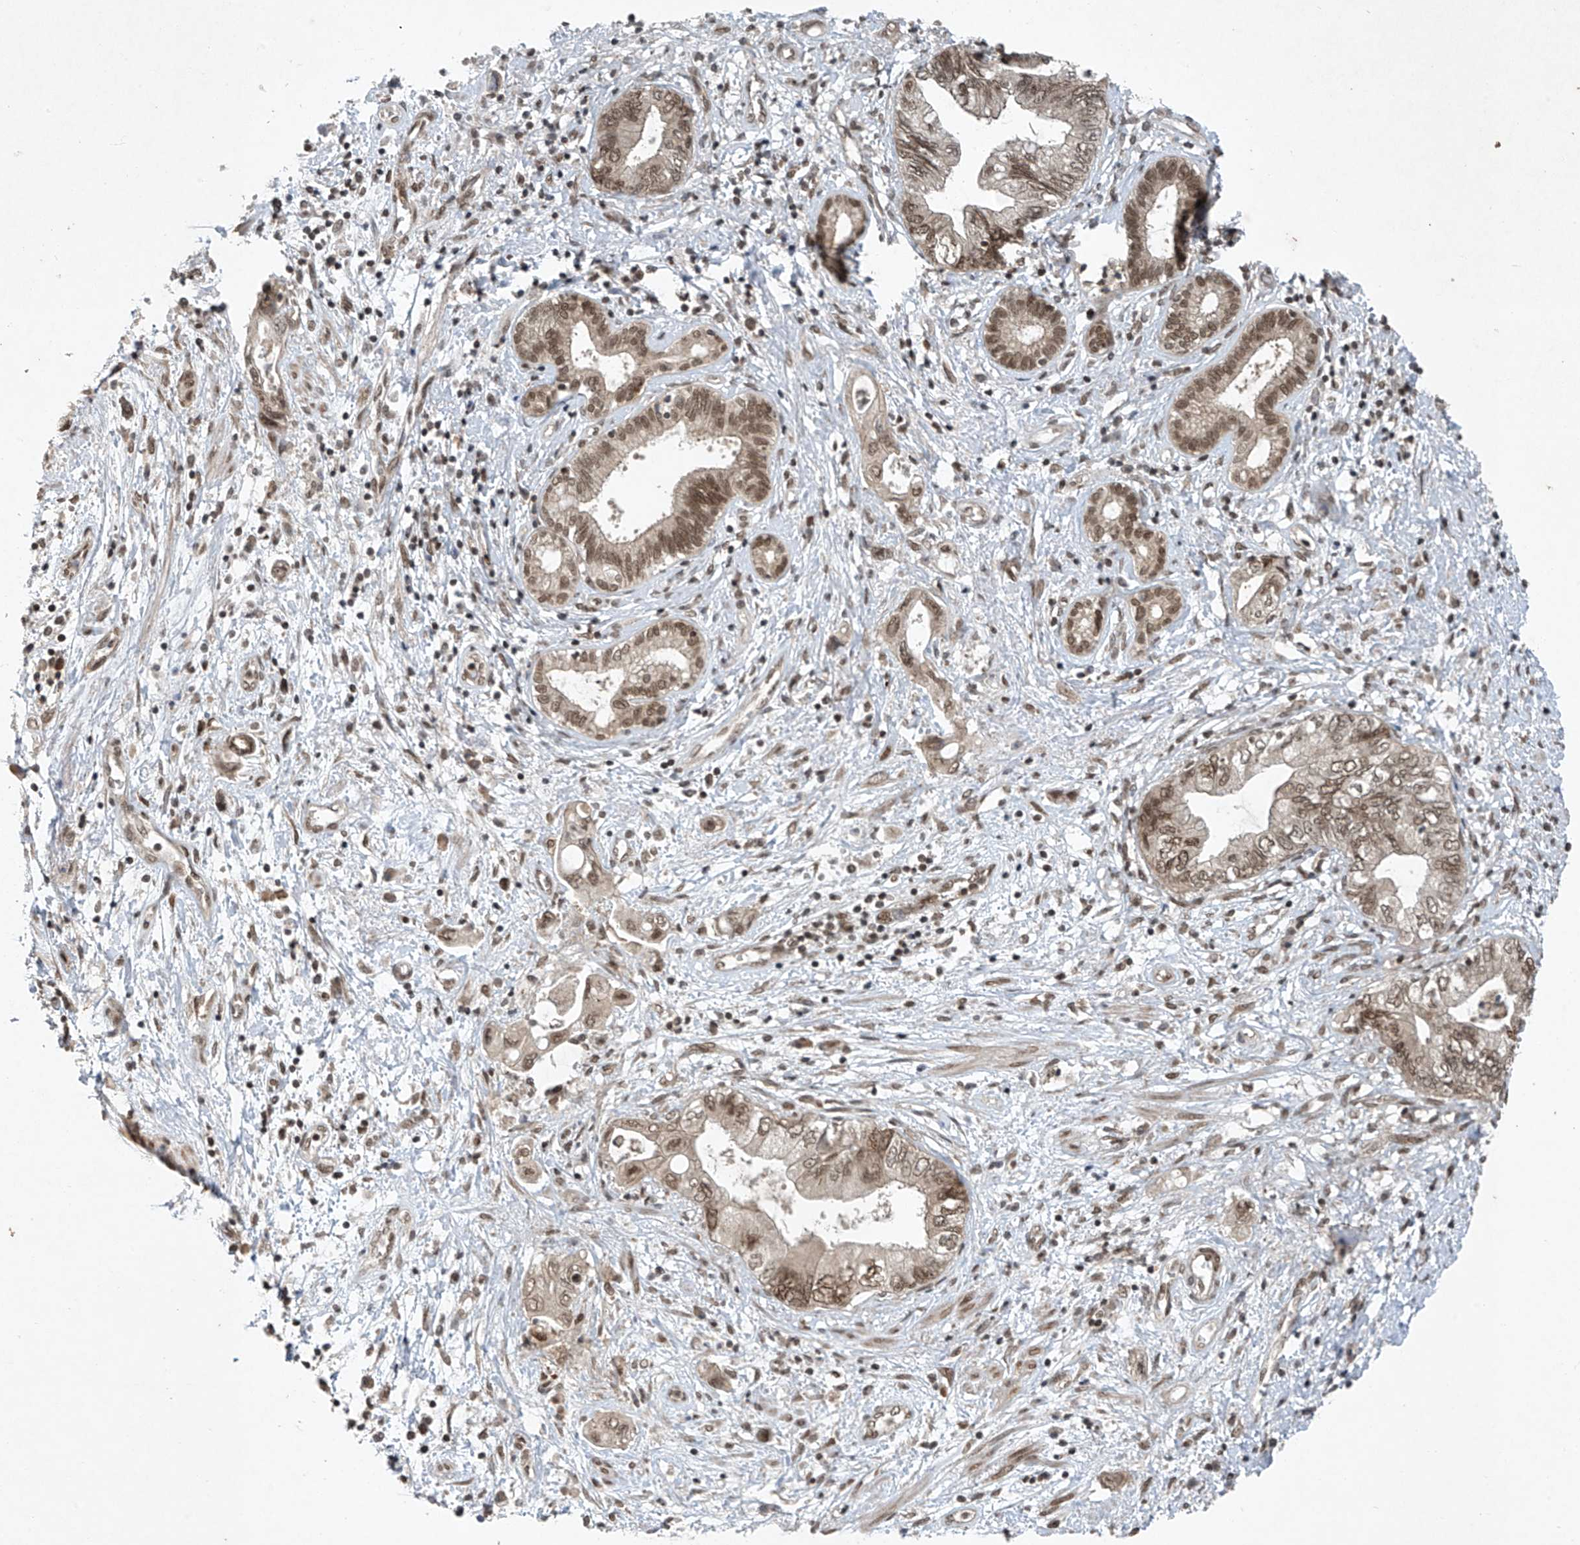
{"staining": {"intensity": "moderate", "quantity": ">75%", "location": "nuclear"}, "tissue": "pancreatic cancer", "cell_type": "Tumor cells", "image_type": "cancer", "snomed": [{"axis": "morphology", "description": "Adenocarcinoma, NOS"}, {"axis": "topography", "description": "Pancreas"}], "caption": "Tumor cells exhibit moderate nuclear positivity in about >75% of cells in adenocarcinoma (pancreatic).", "gene": "TAF8", "patient": {"sex": "female", "age": 73}}